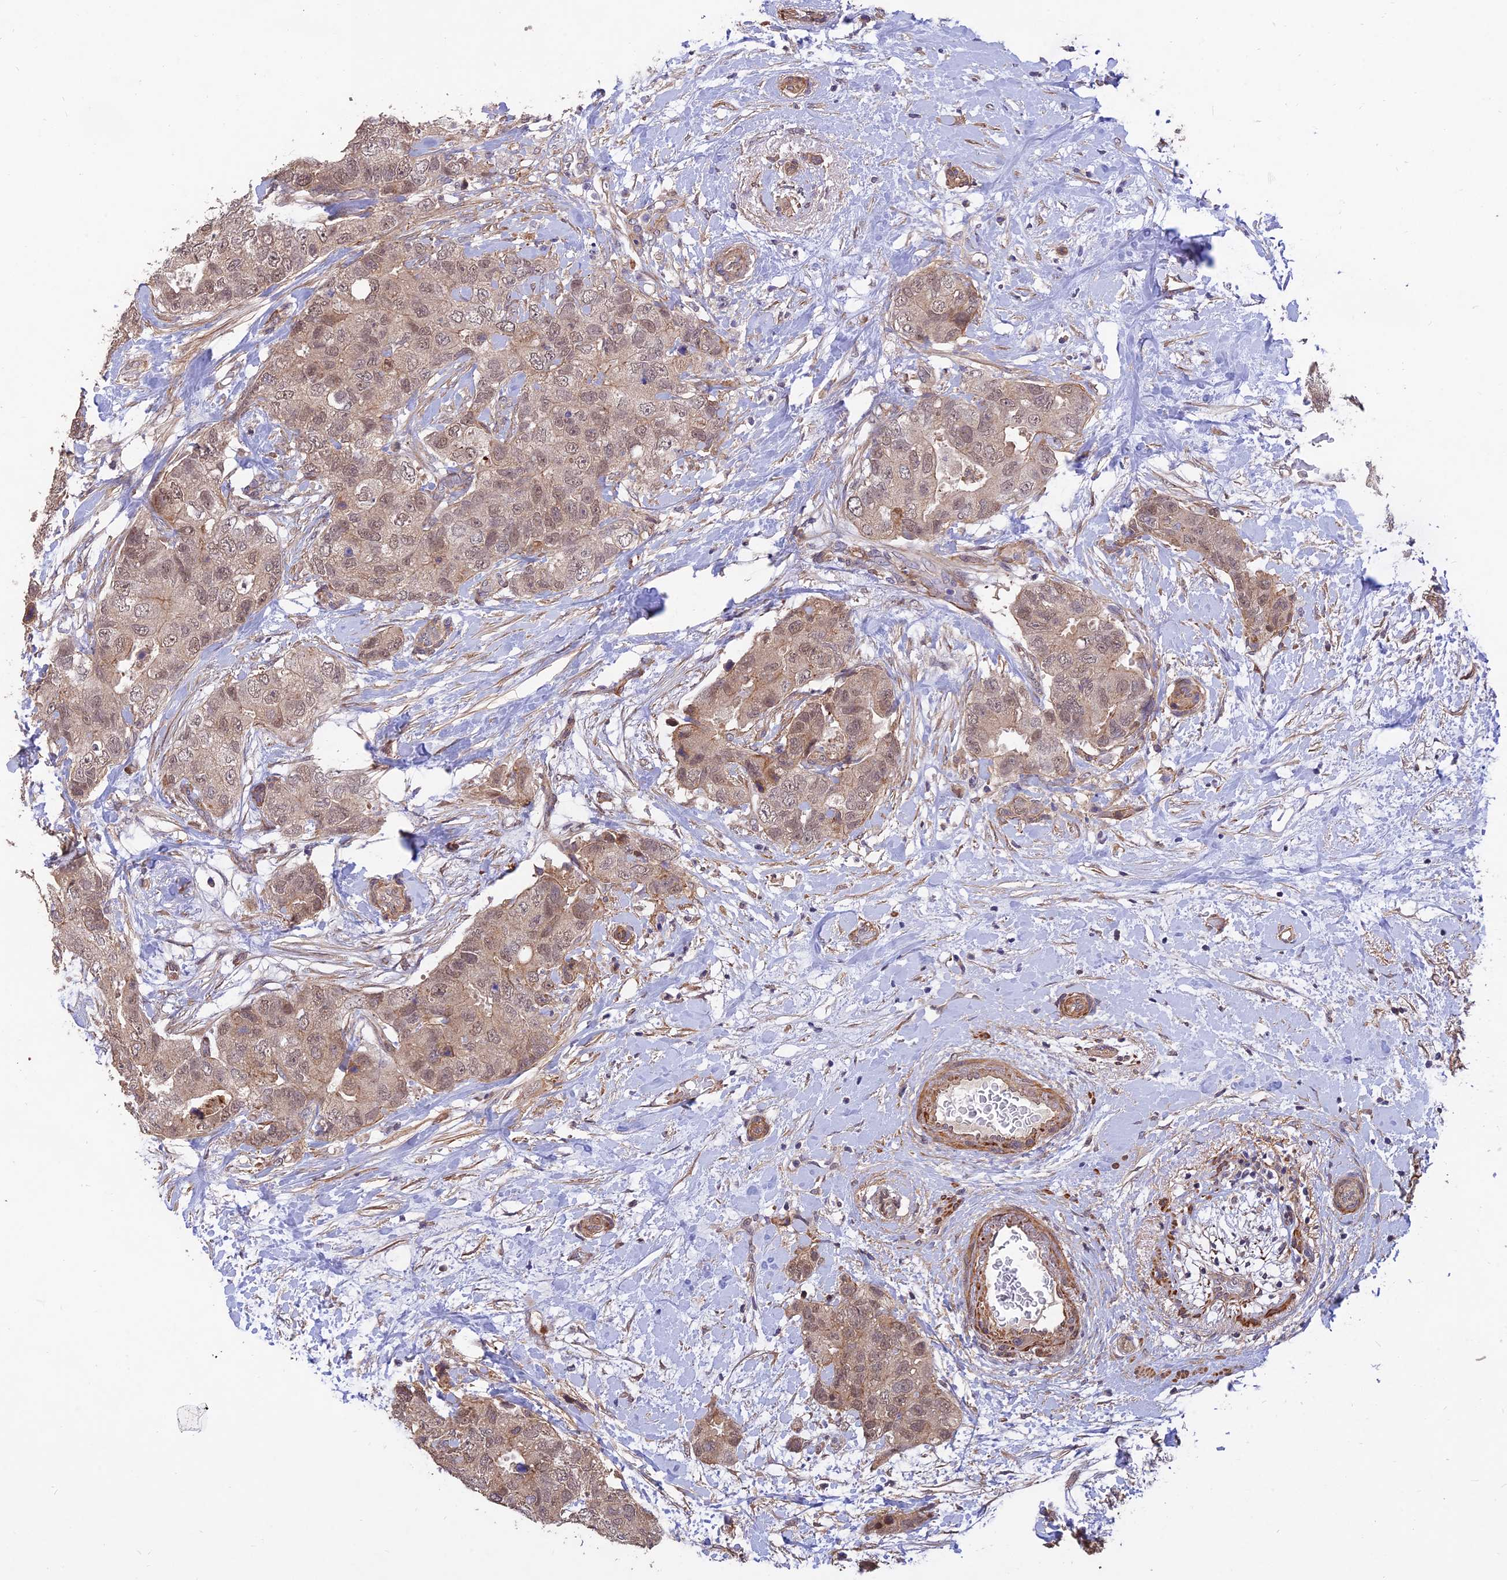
{"staining": {"intensity": "weak", "quantity": ">75%", "location": "cytoplasmic/membranous,nuclear"}, "tissue": "breast cancer", "cell_type": "Tumor cells", "image_type": "cancer", "snomed": [{"axis": "morphology", "description": "Duct carcinoma"}, {"axis": "topography", "description": "Breast"}], "caption": "Intraductal carcinoma (breast) tissue reveals weak cytoplasmic/membranous and nuclear expression in about >75% of tumor cells The protein is stained brown, and the nuclei are stained in blue (DAB (3,3'-diaminobenzidine) IHC with brightfield microscopy, high magnification).", "gene": "PAGR1", "patient": {"sex": "female", "age": 62}}